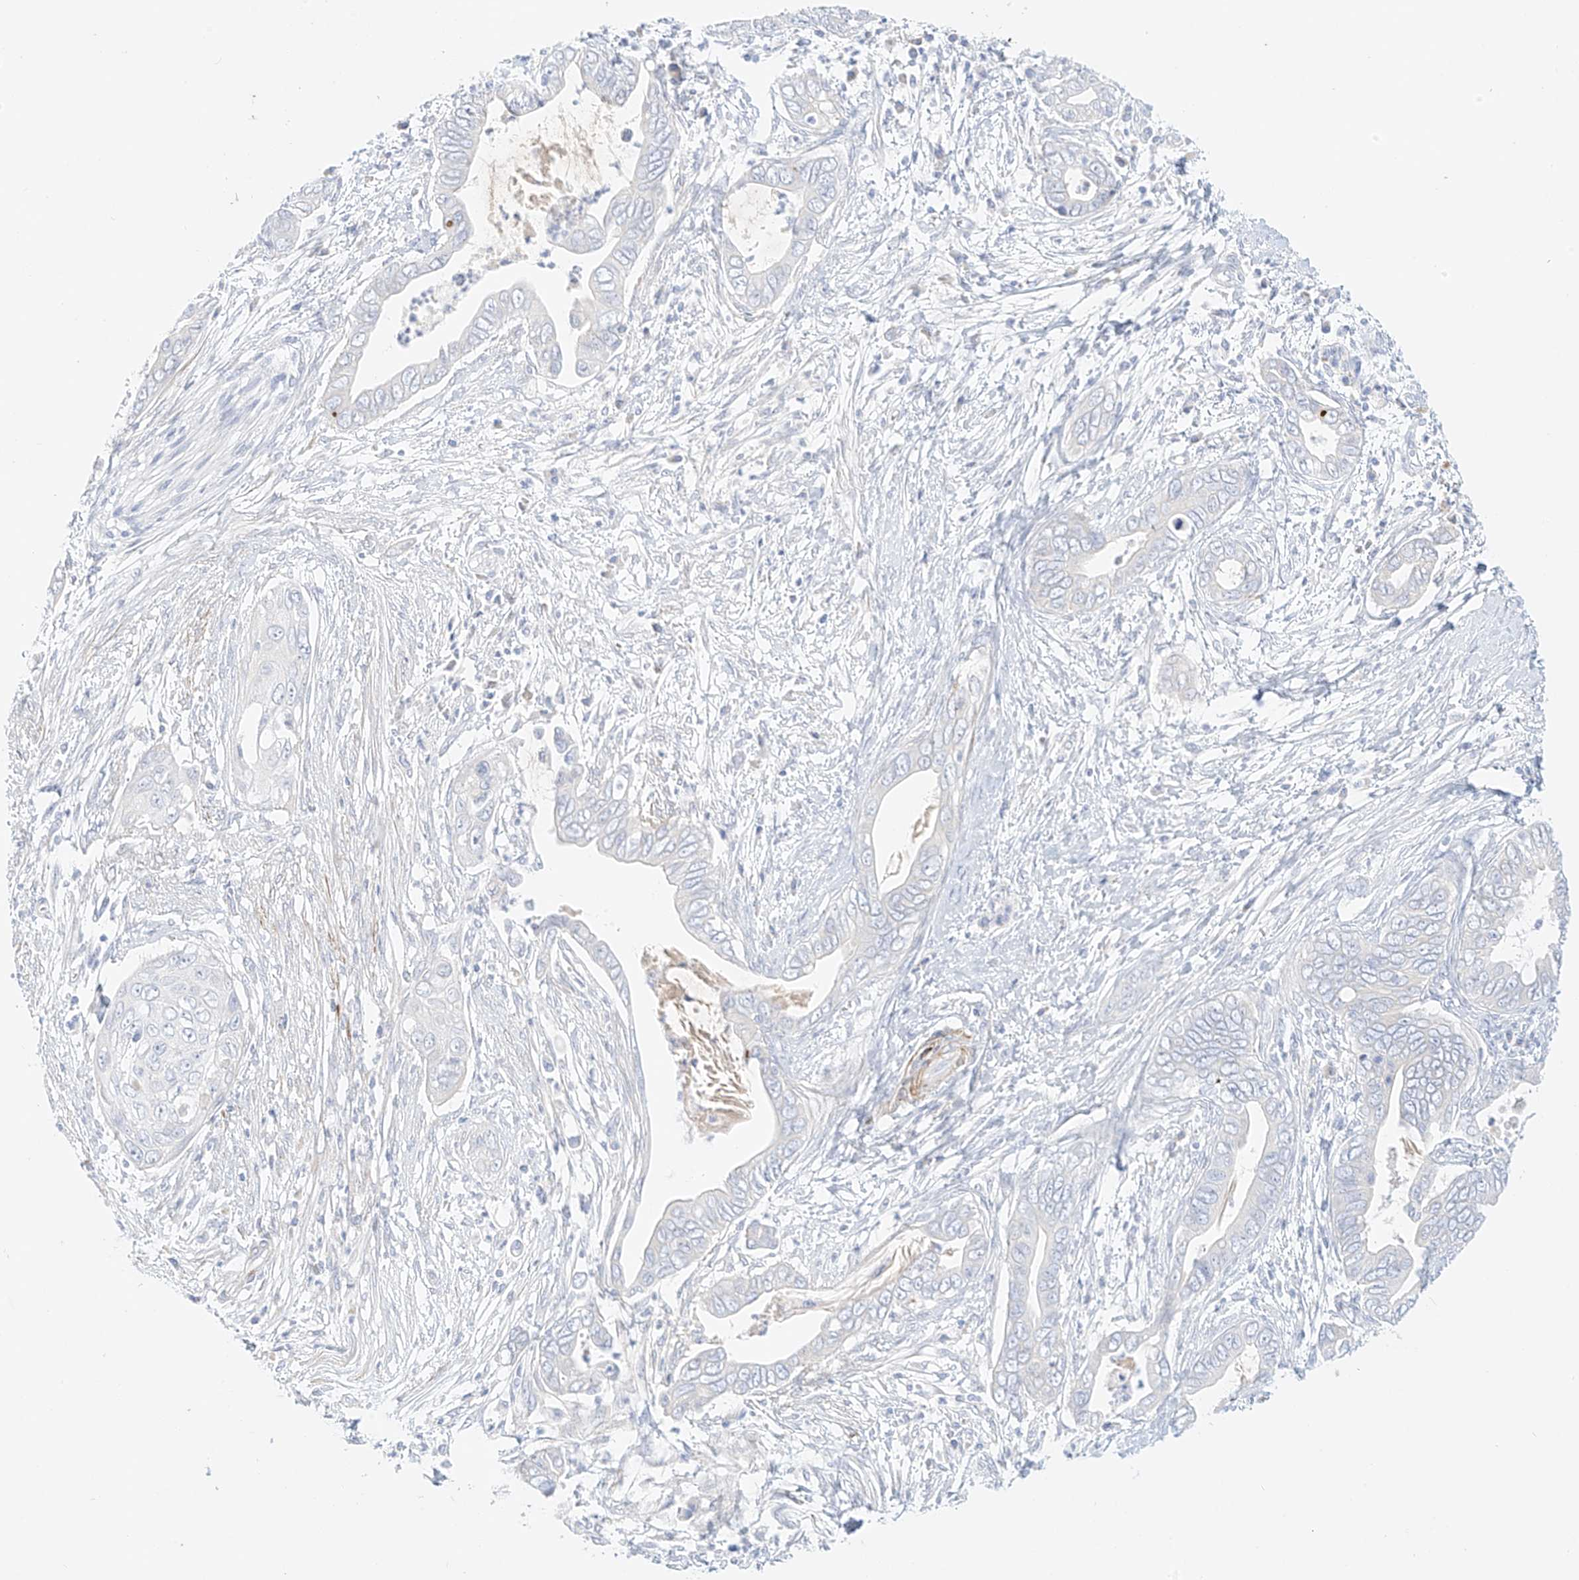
{"staining": {"intensity": "negative", "quantity": "none", "location": "none"}, "tissue": "pancreatic cancer", "cell_type": "Tumor cells", "image_type": "cancer", "snomed": [{"axis": "morphology", "description": "Adenocarcinoma, NOS"}, {"axis": "topography", "description": "Pancreas"}], "caption": "The image exhibits no staining of tumor cells in pancreatic cancer (adenocarcinoma).", "gene": "ST3GAL5", "patient": {"sex": "male", "age": 75}}